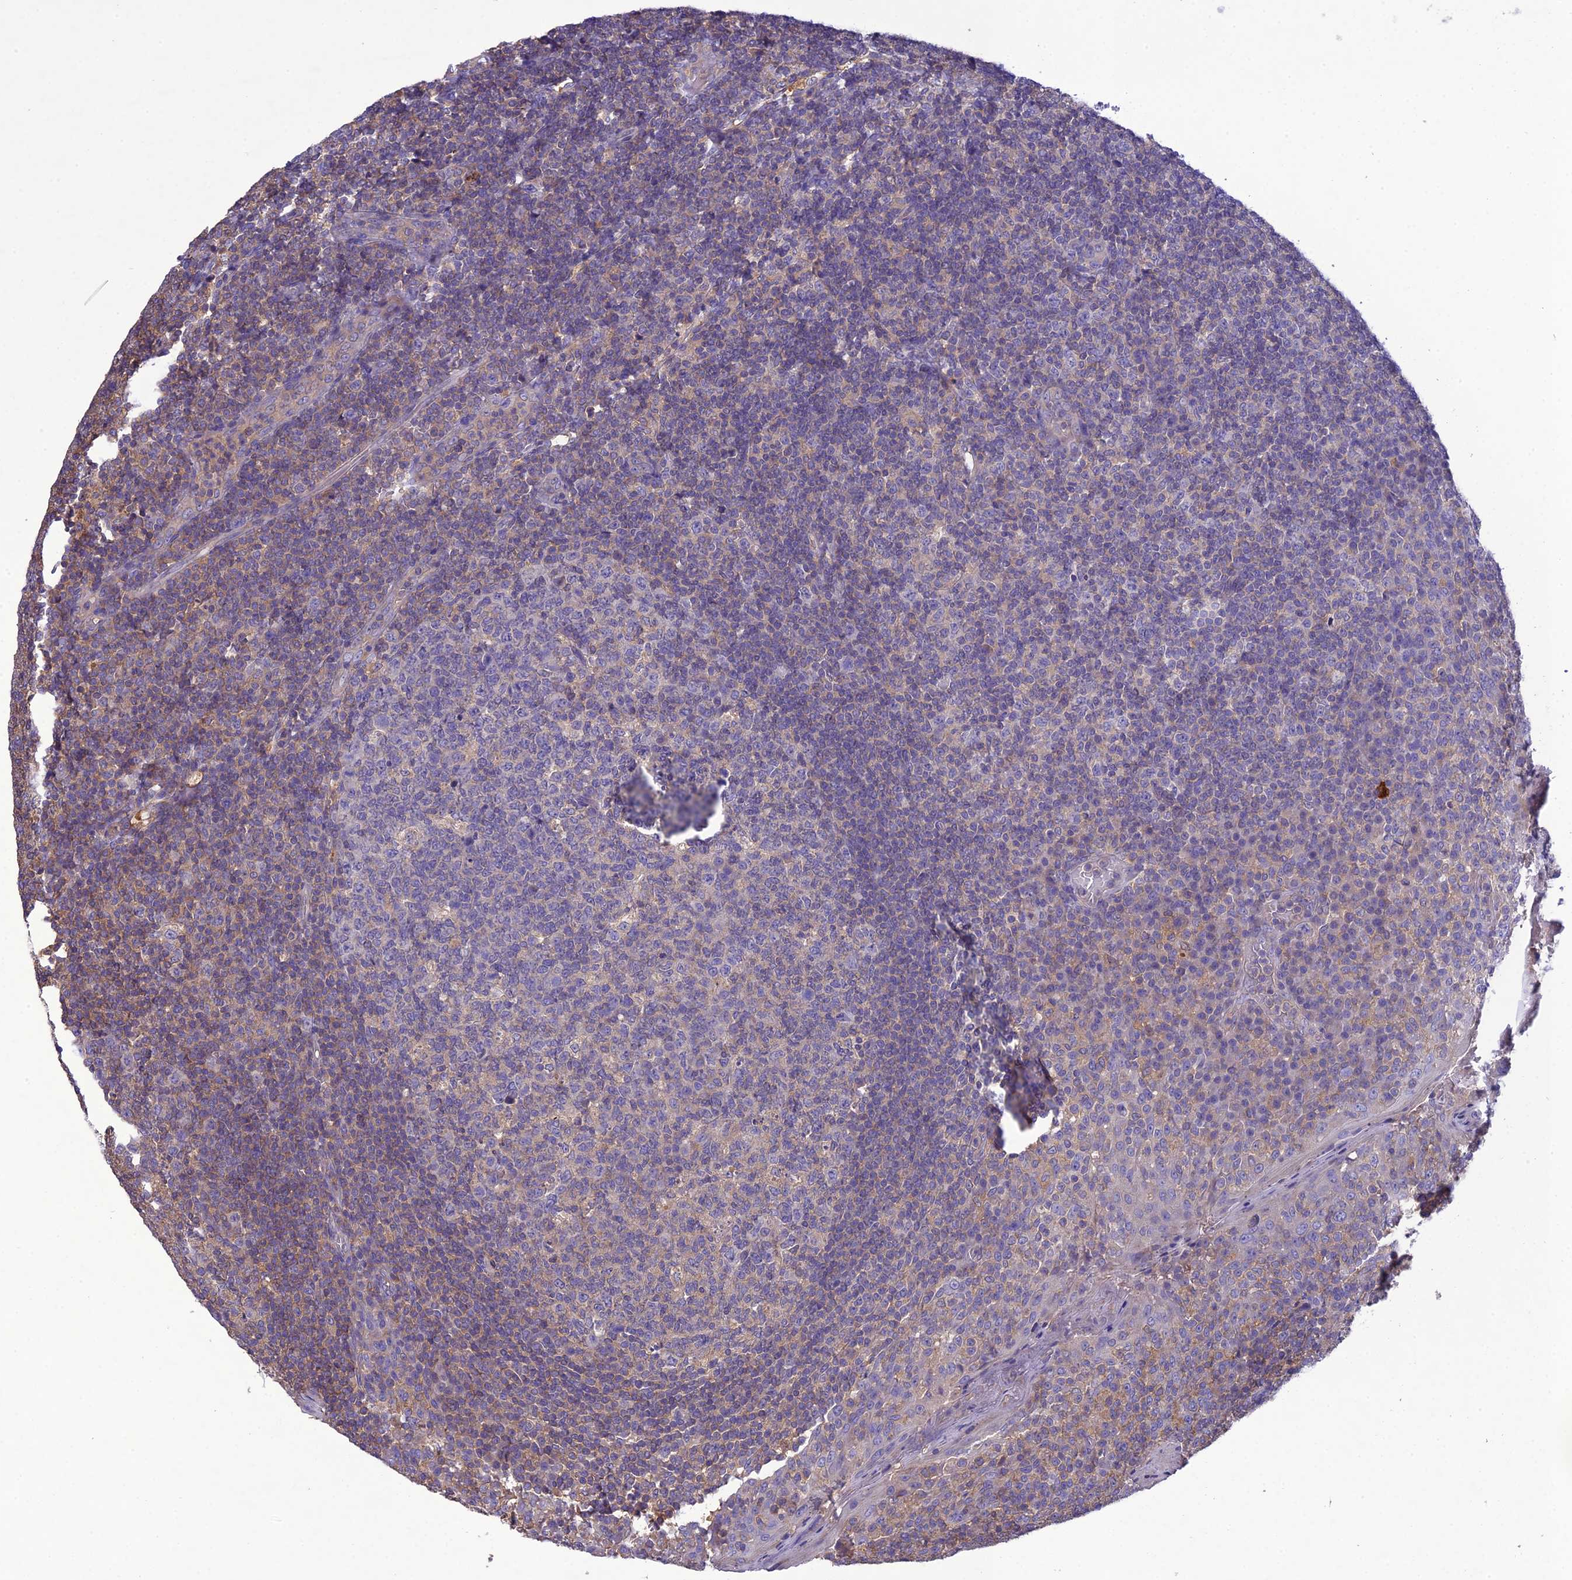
{"staining": {"intensity": "negative", "quantity": "none", "location": "none"}, "tissue": "tonsil", "cell_type": "Germinal center cells", "image_type": "normal", "snomed": [{"axis": "morphology", "description": "Normal tissue, NOS"}, {"axis": "topography", "description": "Tonsil"}], "caption": "Immunohistochemistry histopathology image of benign tonsil stained for a protein (brown), which shows no staining in germinal center cells.", "gene": "SNX24", "patient": {"sex": "female", "age": 19}}